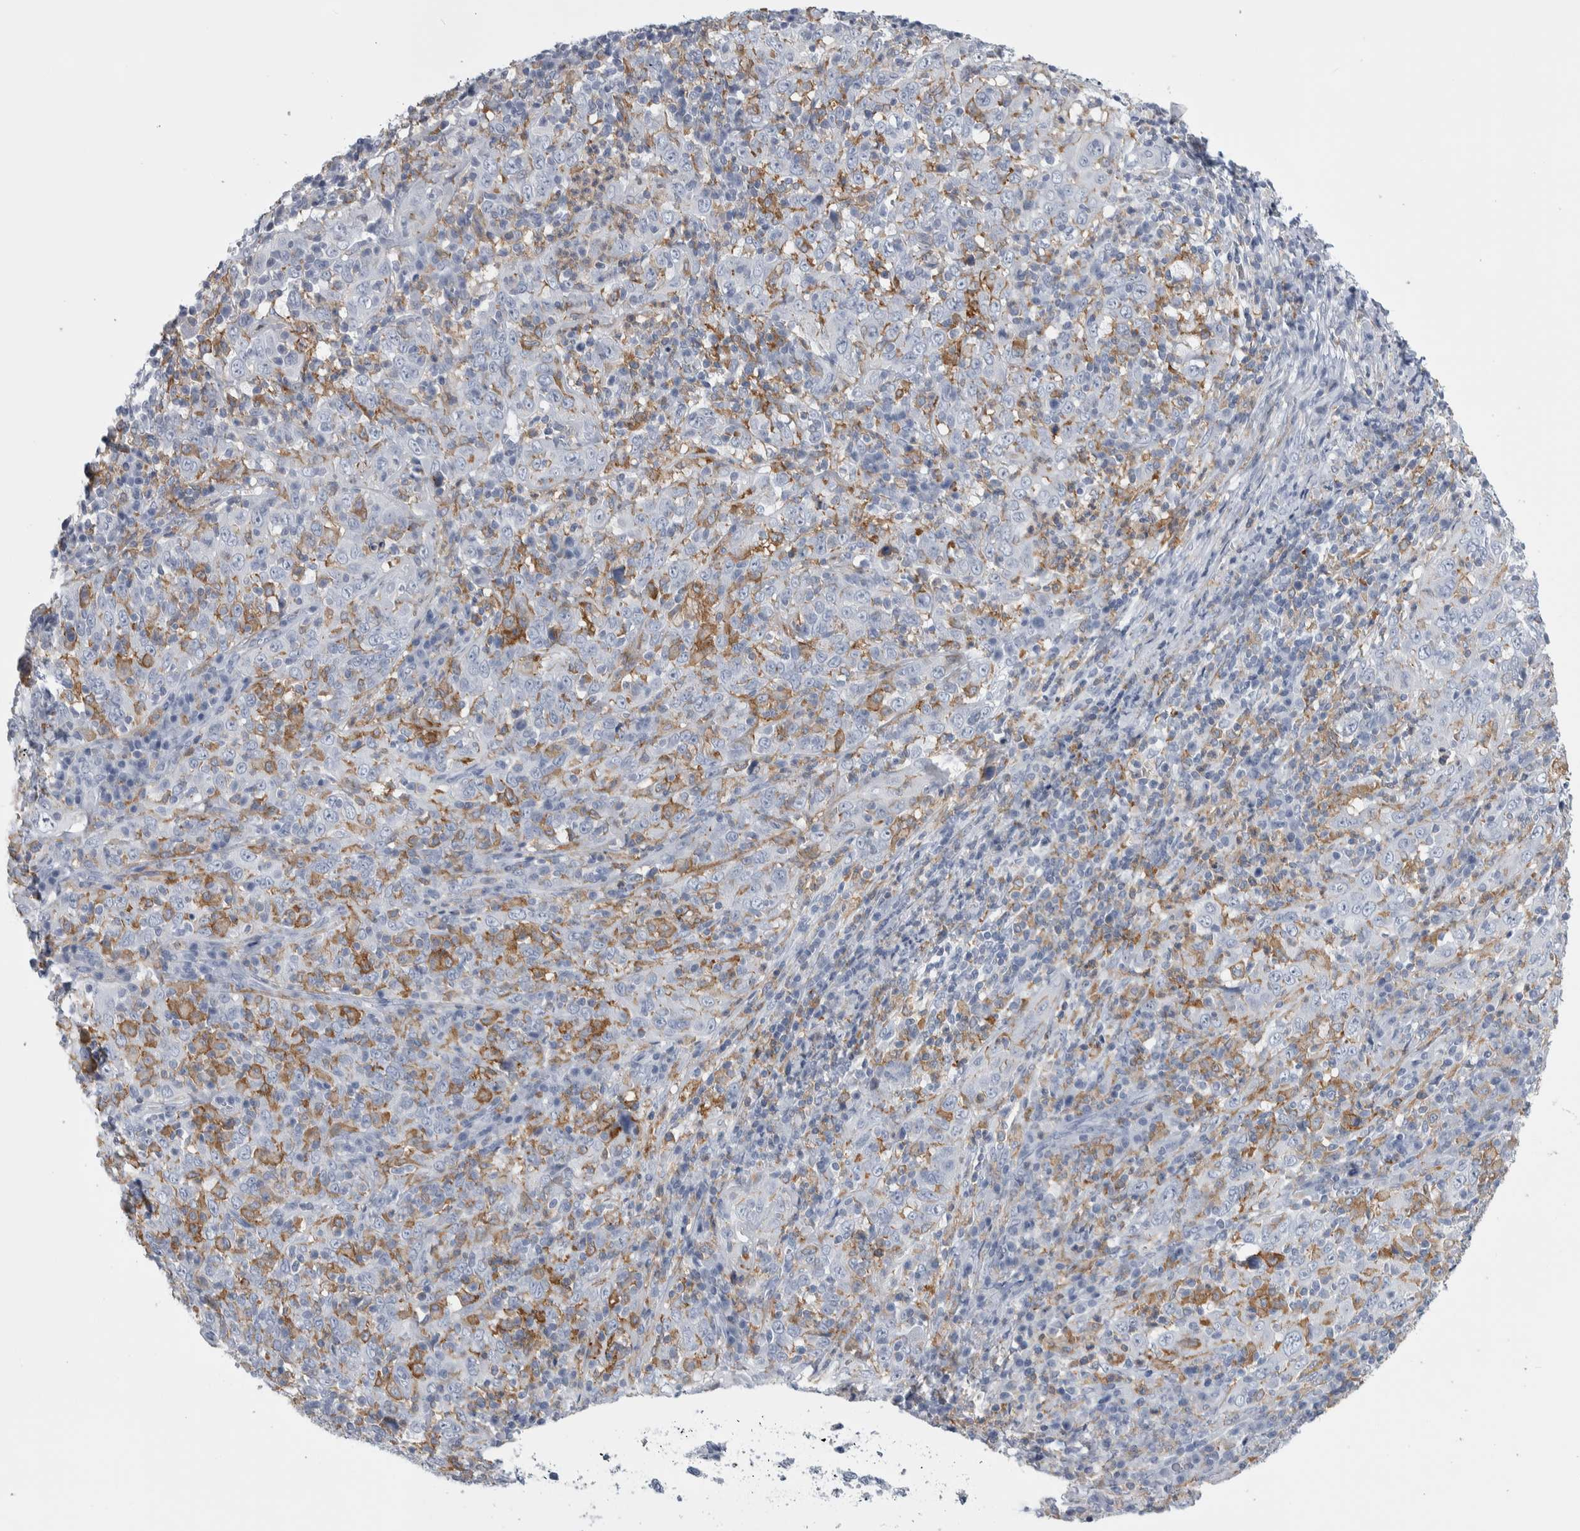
{"staining": {"intensity": "negative", "quantity": "none", "location": "none"}, "tissue": "cervical cancer", "cell_type": "Tumor cells", "image_type": "cancer", "snomed": [{"axis": "morphology", "description": "Squamous cell carcinoma, NOS"}, {"axis": "topography", "description": "Cervix"}], "caption": "High power microscopy micrograph of an IHC image of squamous cell carcinoma (cervical), revealing no significant positivity in tumor cells. (DAB immunohistochemistry (IHC) visualized using brightfield microscopy, high magnification).", "gene": "SKAP2", "patient": {"sex": "female", "age": 46}}